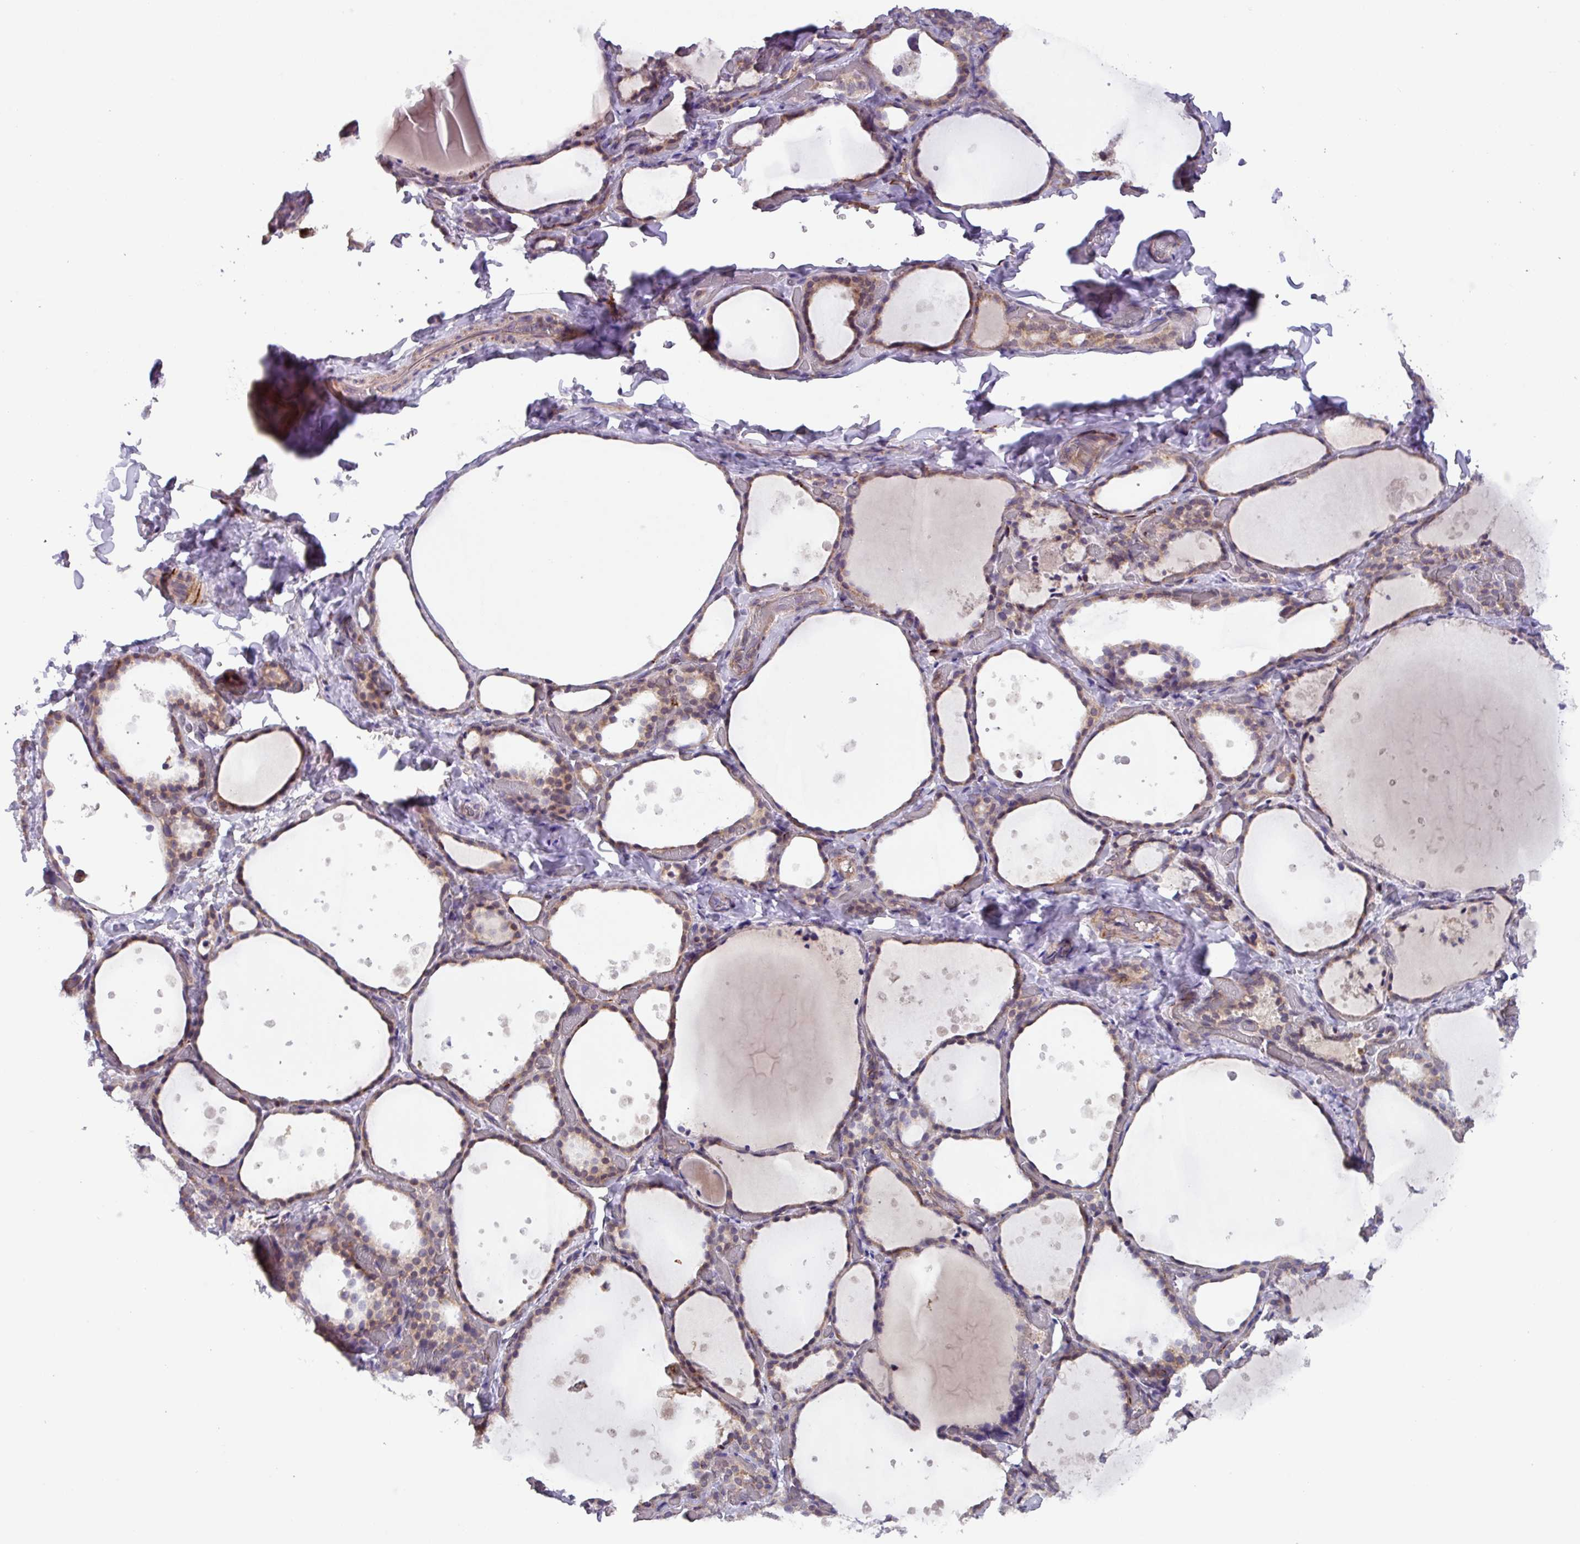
{"staining": {"intensity": "weak", "quantity": ">75%", "location": "cytoplasmic/membranous"}, "tissue": "thyroid gland", "cell_type": "Glandular cells", "image_type": "normal", "snomed": [{"axis": "morphology", "description": "Normal tissue, NOS"}, {"axis": "topography", "description": "Thyroid gland"}], "caption": "IHC staining of normal thyroid gland, which demonstrates low levels of weak cytoplasmic/membranous positivity in approximately >75% of glandular cells indicating weak cytoplasmic/membranous protein positivity. The staining was performed using DAB (brown) for protein detection and nuclei were counterstained in hematoxylin (blue).", "gene": "AKIRIN1", "patient": {"sex": "female", "age": 44}}